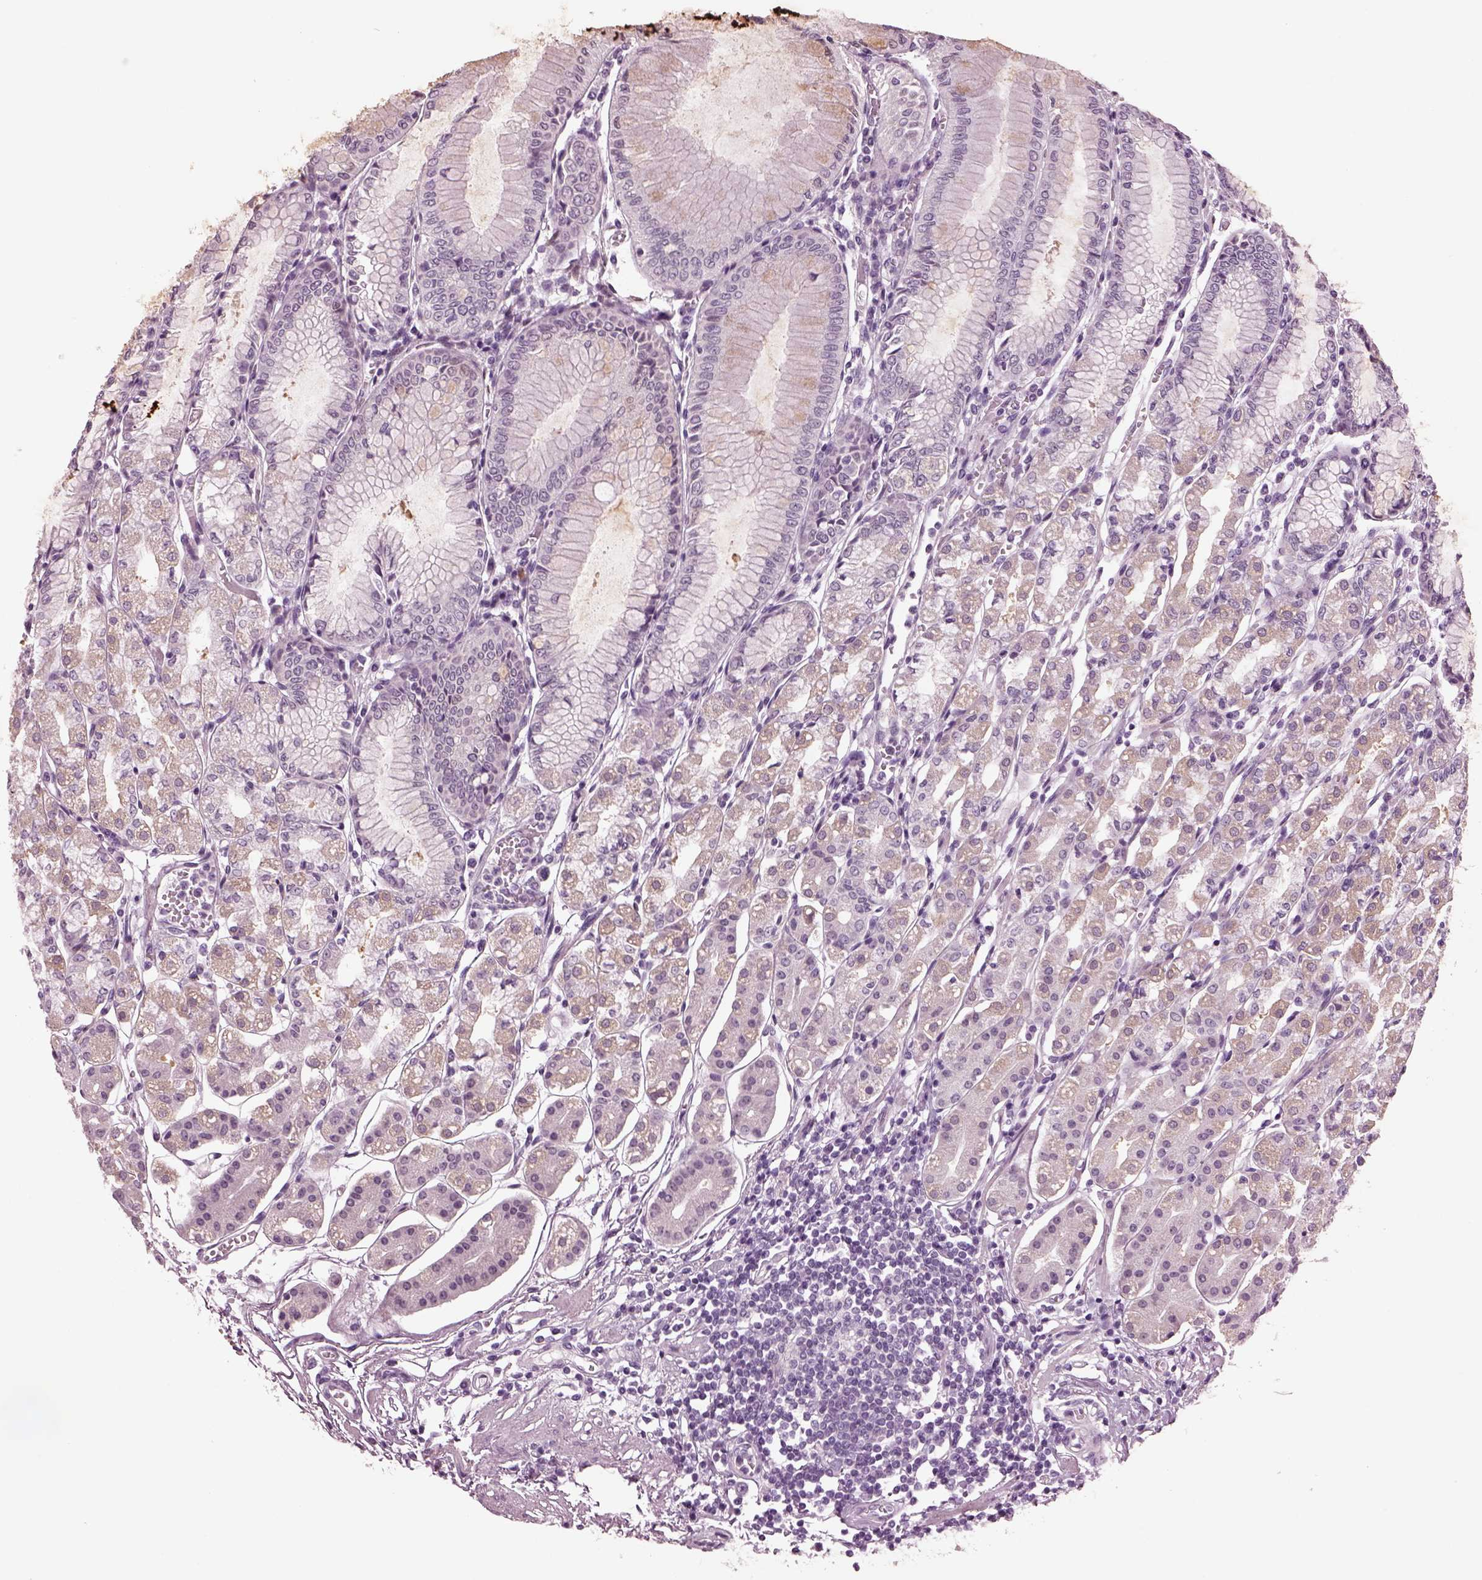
{"staining": {"intensity": "moderate", "quantity": "<25%", "location": "cytoplasmic/membranous"}, "tissue": "stomach", "cell_type": "Glandular cells", "image_type": "normal", "snomed": [{"axis": "morphology", "description": "Normal tissue, NOS"}, {"axis": "topography", "description": "Skeletal muscle"}, {"axis": "topography", "description": "Stomach"}], "caption": "High-power microscopy captured an IHC image of benign stomach, revealing moderate cytoplasmic/membranous expression in about <25% of glandular cells. (IHC, brightfield microscopy, high magnification).", "gene": "SLC6A17", "patient": {"sex": "female", "age": 57}}